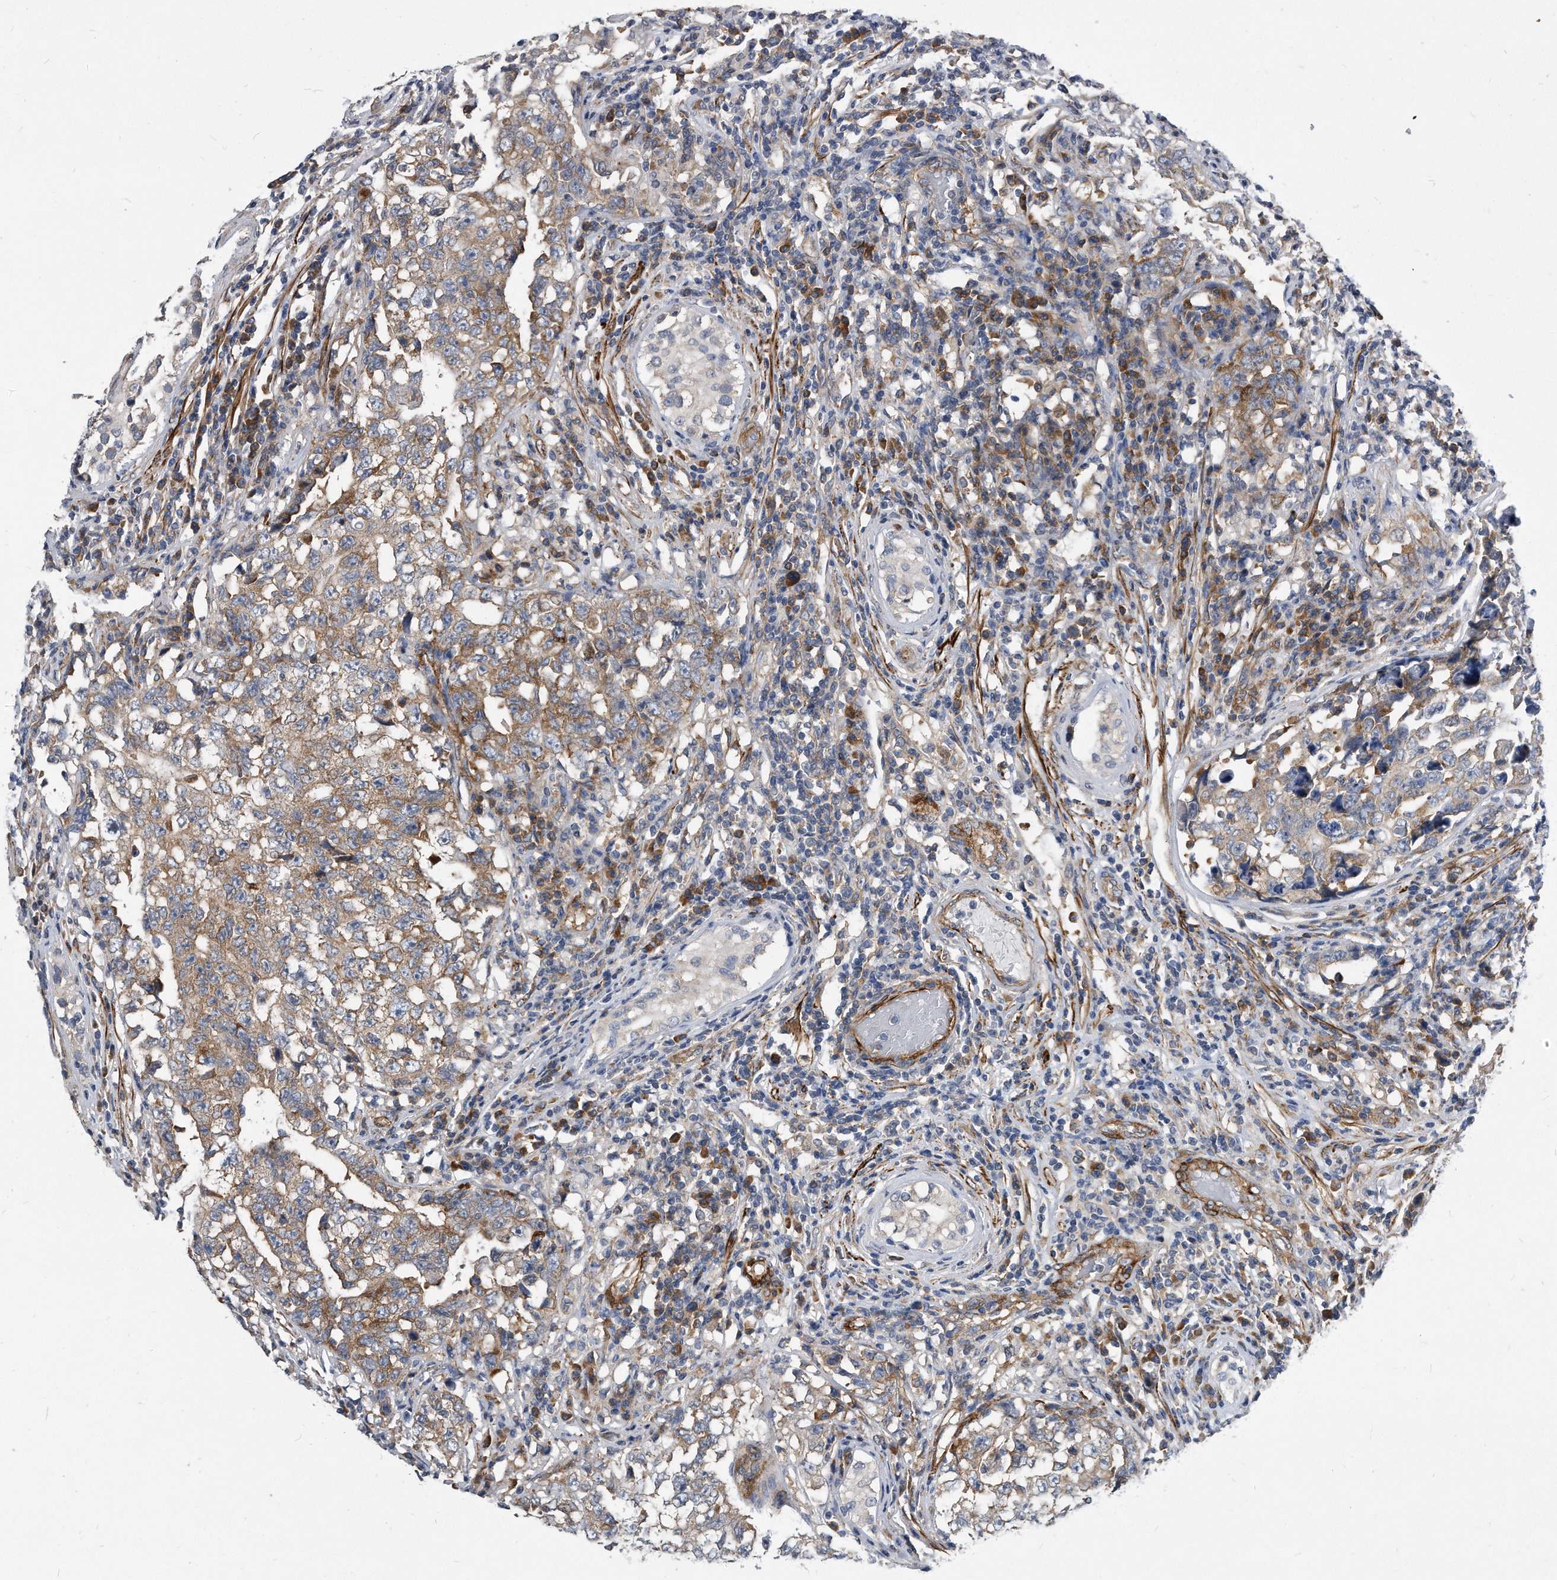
{"staining": {"intensity": "moderate", "quantity": "25%-75%", "location": "cytoplasmic/membranous"}, "tissue": "testis cancer", "cell_type": "Tumor cells", "image_type": "cancer", "snomed": [{"axis": "morphology", "description": "Carcinoma, Embryonal, NOS"}, {"axis": "topography", "description": "Testis"}], "caption": "DAB immunohistochemical staining of testis cancer (embryonal carcinoma) displays moderate cytoplasmic/membranous protein positivity in approximately 25%-75% of tumor cells.", "gene": "EIF2B4", "patient": {"sex": "male", "age": 26}}